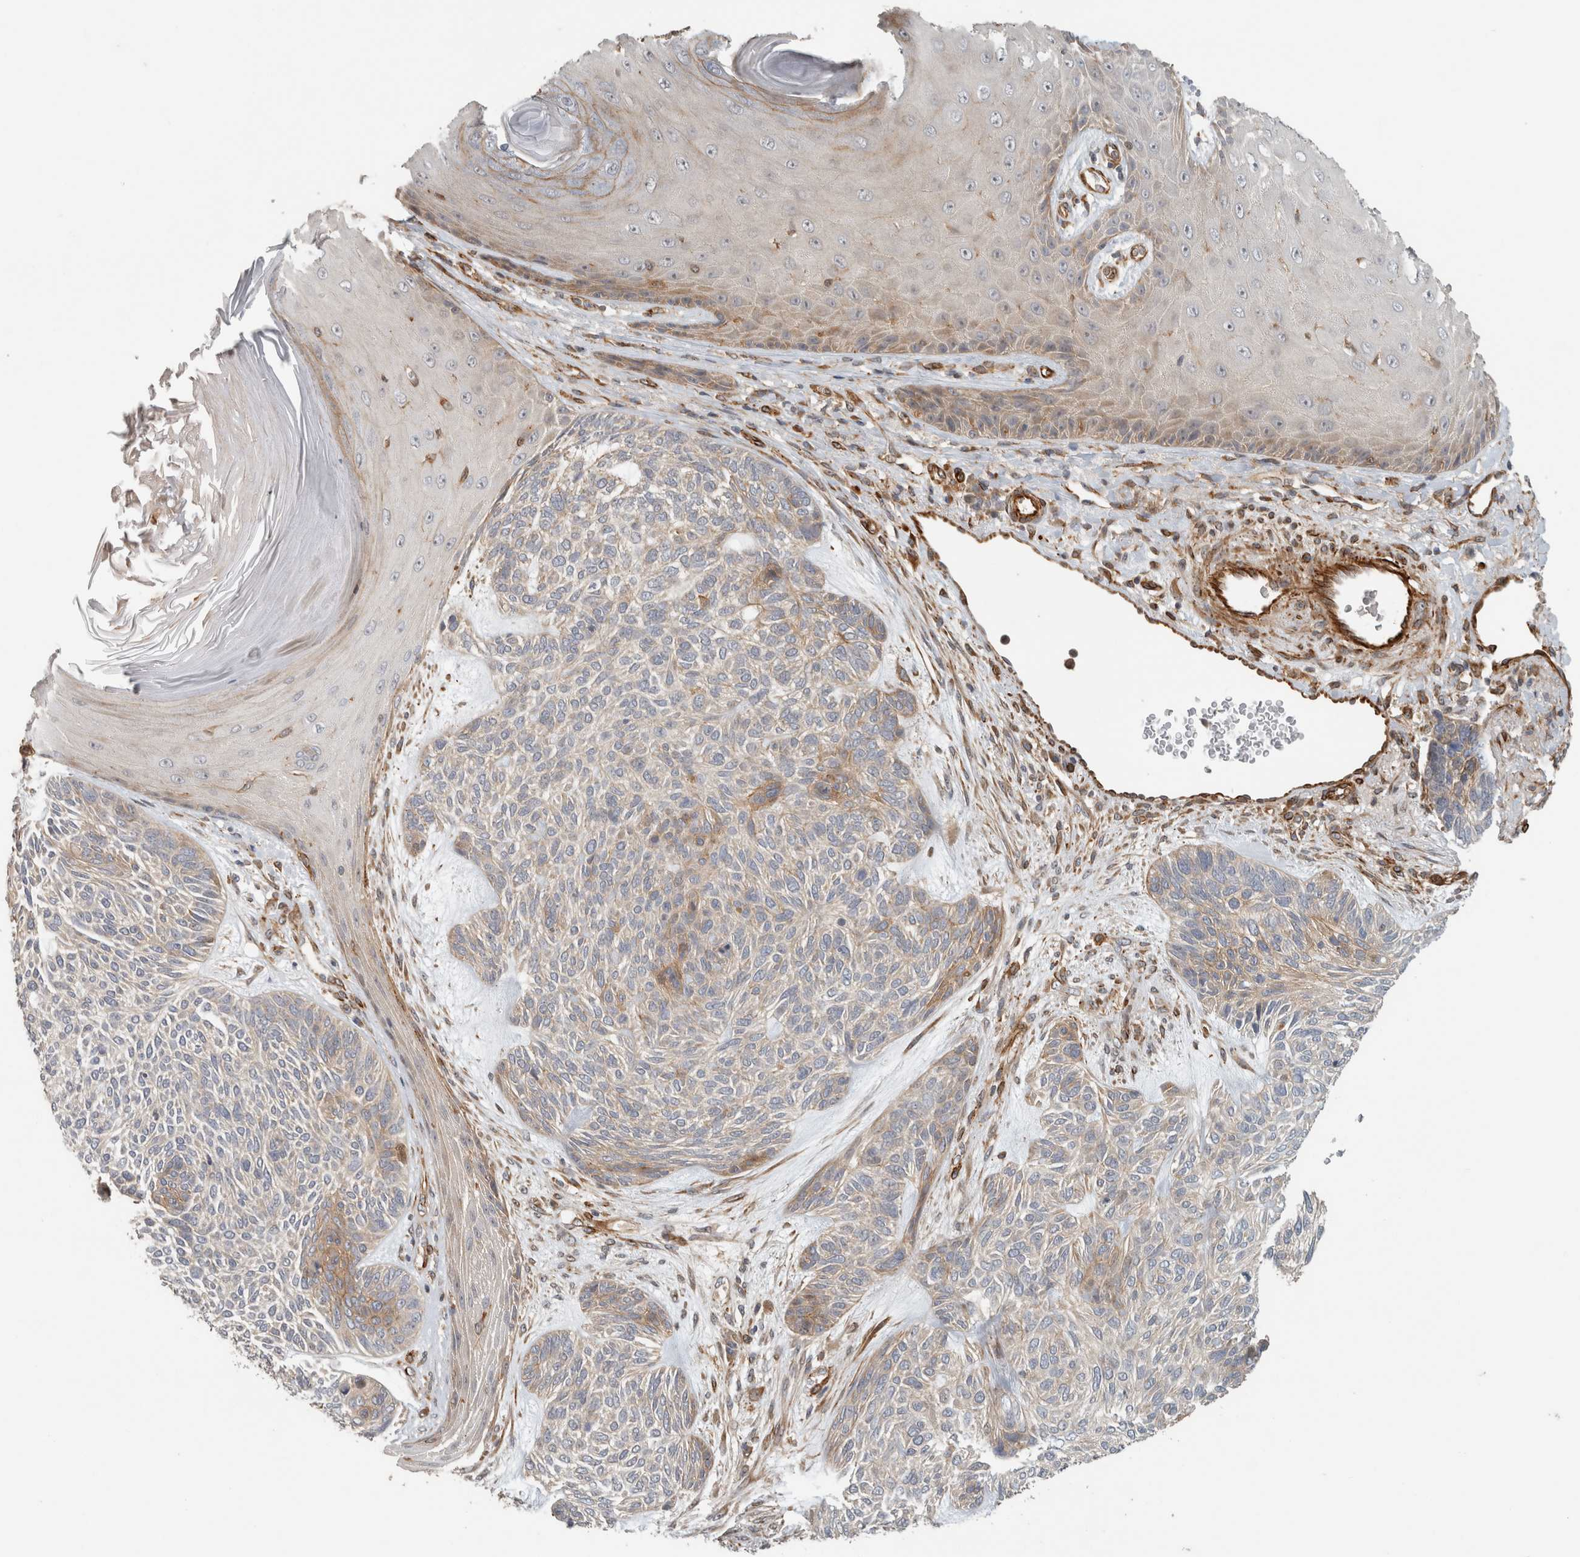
{"staining": {"intensity": "moderate", "quantity": "<25%", "location": "cytoplasmic/membranous"}, "tissue": "skin cancer", "cell_type": "Tumor cells", "image_type": "cancer", "snomed": [{"axis": "morphology", "description": "Basal cell carcinoma"}, {"axis": "topography", "description": "Skin"}], "caption": "Moderate cytoplasmic/membranous staining for a protein is identified in approximately <25% of tumor cells of skin cancer using immunohistochemistry (IHC).", "gene": "SIPA1L2", "patient": {"sex": "male", "age": 55}}